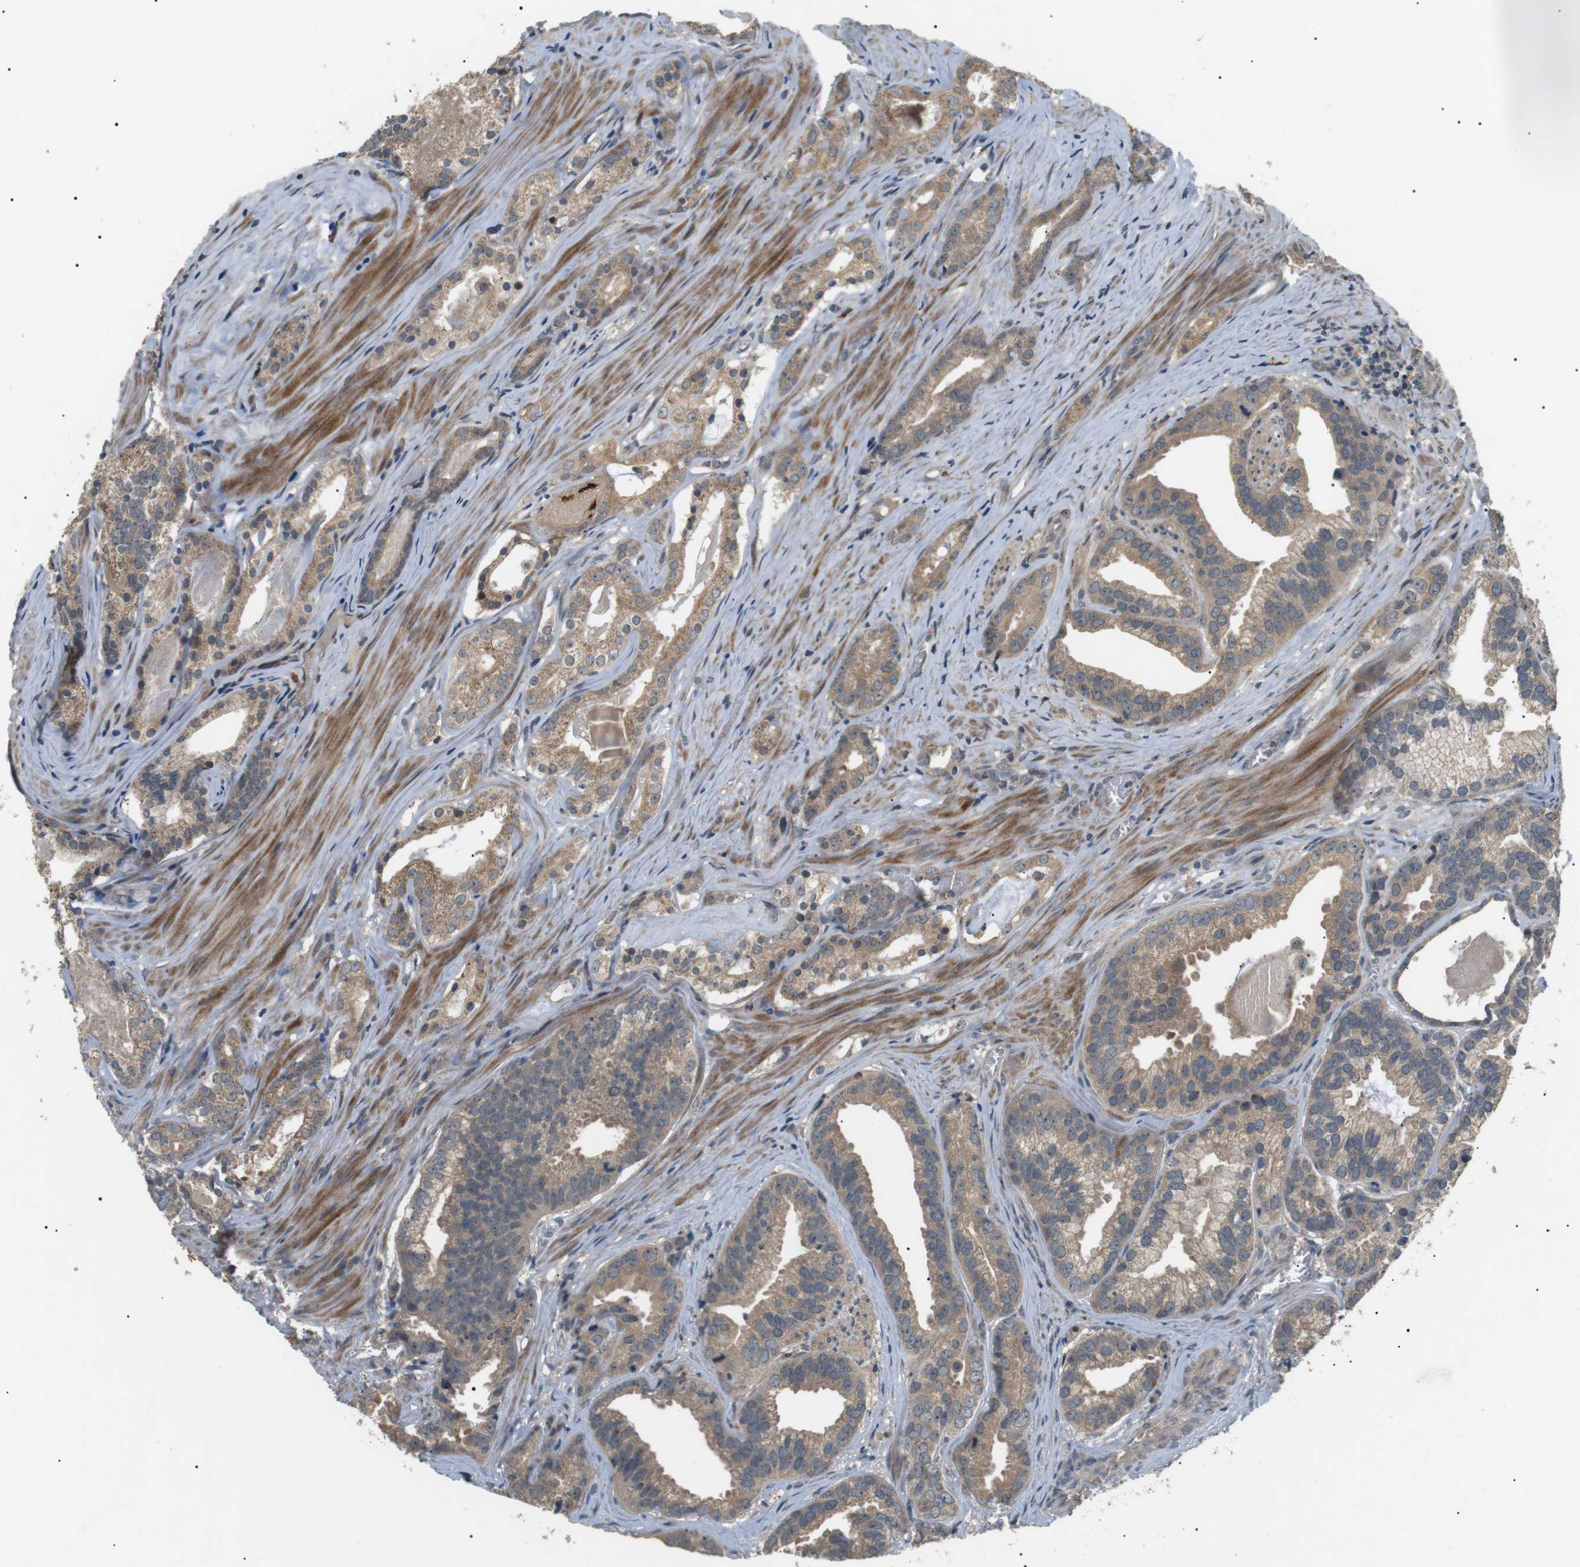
{"staining": {"intensity": "weak", "quantity": ">75%", "location": "cytoplasmic/membranous"}, "tissue": "prostate cancer", "cell_type": "Tumor cells", "image_type": "cancer", "snomed": [{"axis": "morphology", "description": "Adenocarcinoma, Low grade"}, {"axis": "topography", "description": "Prostate"}], "caption": "Prostate low-grade adenocarcinoma stained with IHC displays weak cytoplasmic/membranous positivity in about >75% of tumor cells.", "gene": "HSPA13", "patient": {"sex": "male", "age": 59}}